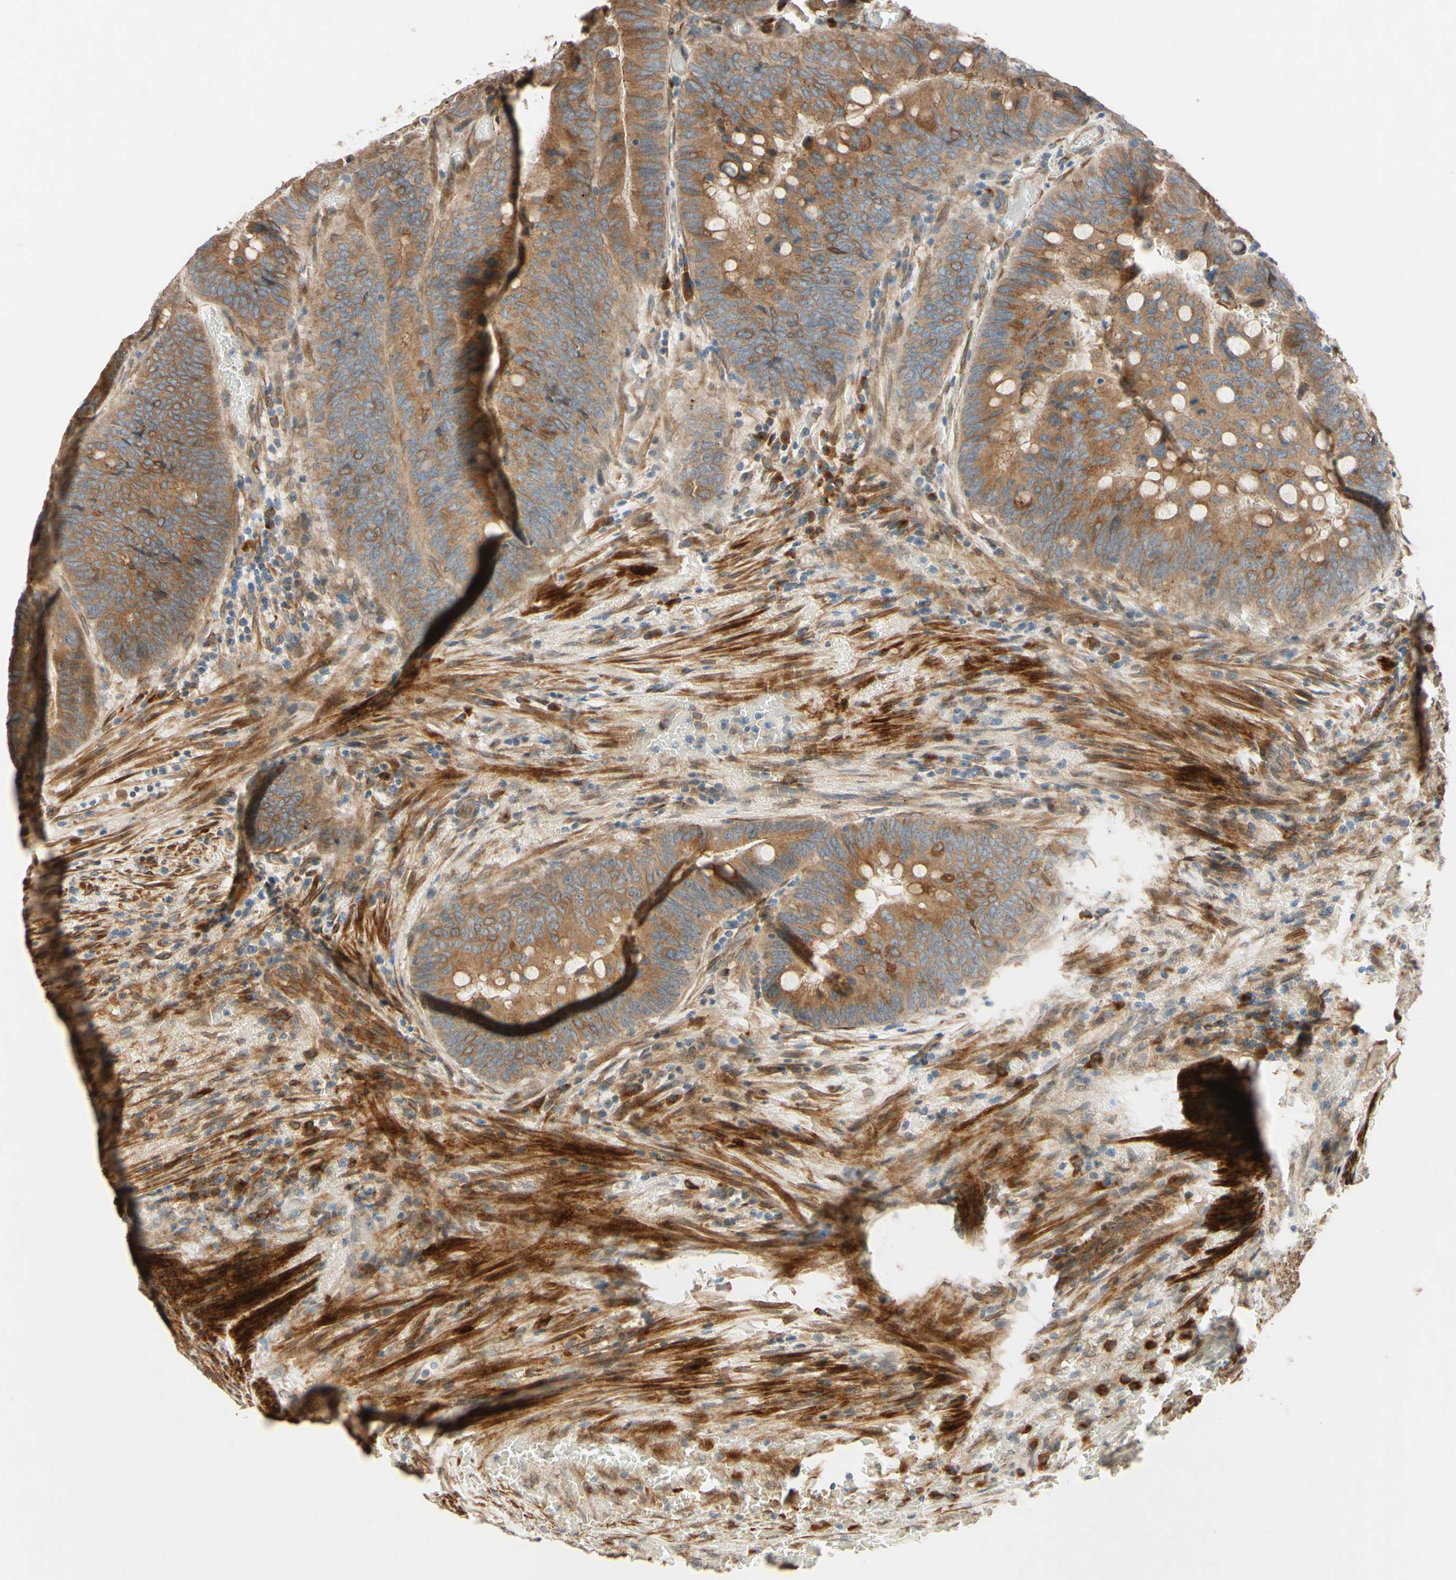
{"staining": {"intensity": "moderate", "quantity": ">75%", "location": "cytoplasmic/membranous"}, "tissue": "colorectal cancer", "cell_type": "Tumor cells", "image_type": "cancer", "snomed": [{"axis": "morphology", "description": "Normal tissue, NOS"}, {"axis": "morphology", "description": "Adenocarcinoma, NOS"}, {"axis": "topography", "description": "Rectum"}, {"axis": "topography", "description": "Peripheral nerve tissue"}], "caption": "A brown stain highlights moderate cytoplasmic/membranous staining of a protein in human colorectal adenocarcinoma tumor cells. The protein of interest is shown in brown color, while the nuclei are stained blue.", "gene": "PTPRU", "patient": {"sex": "male", "age": 92}}